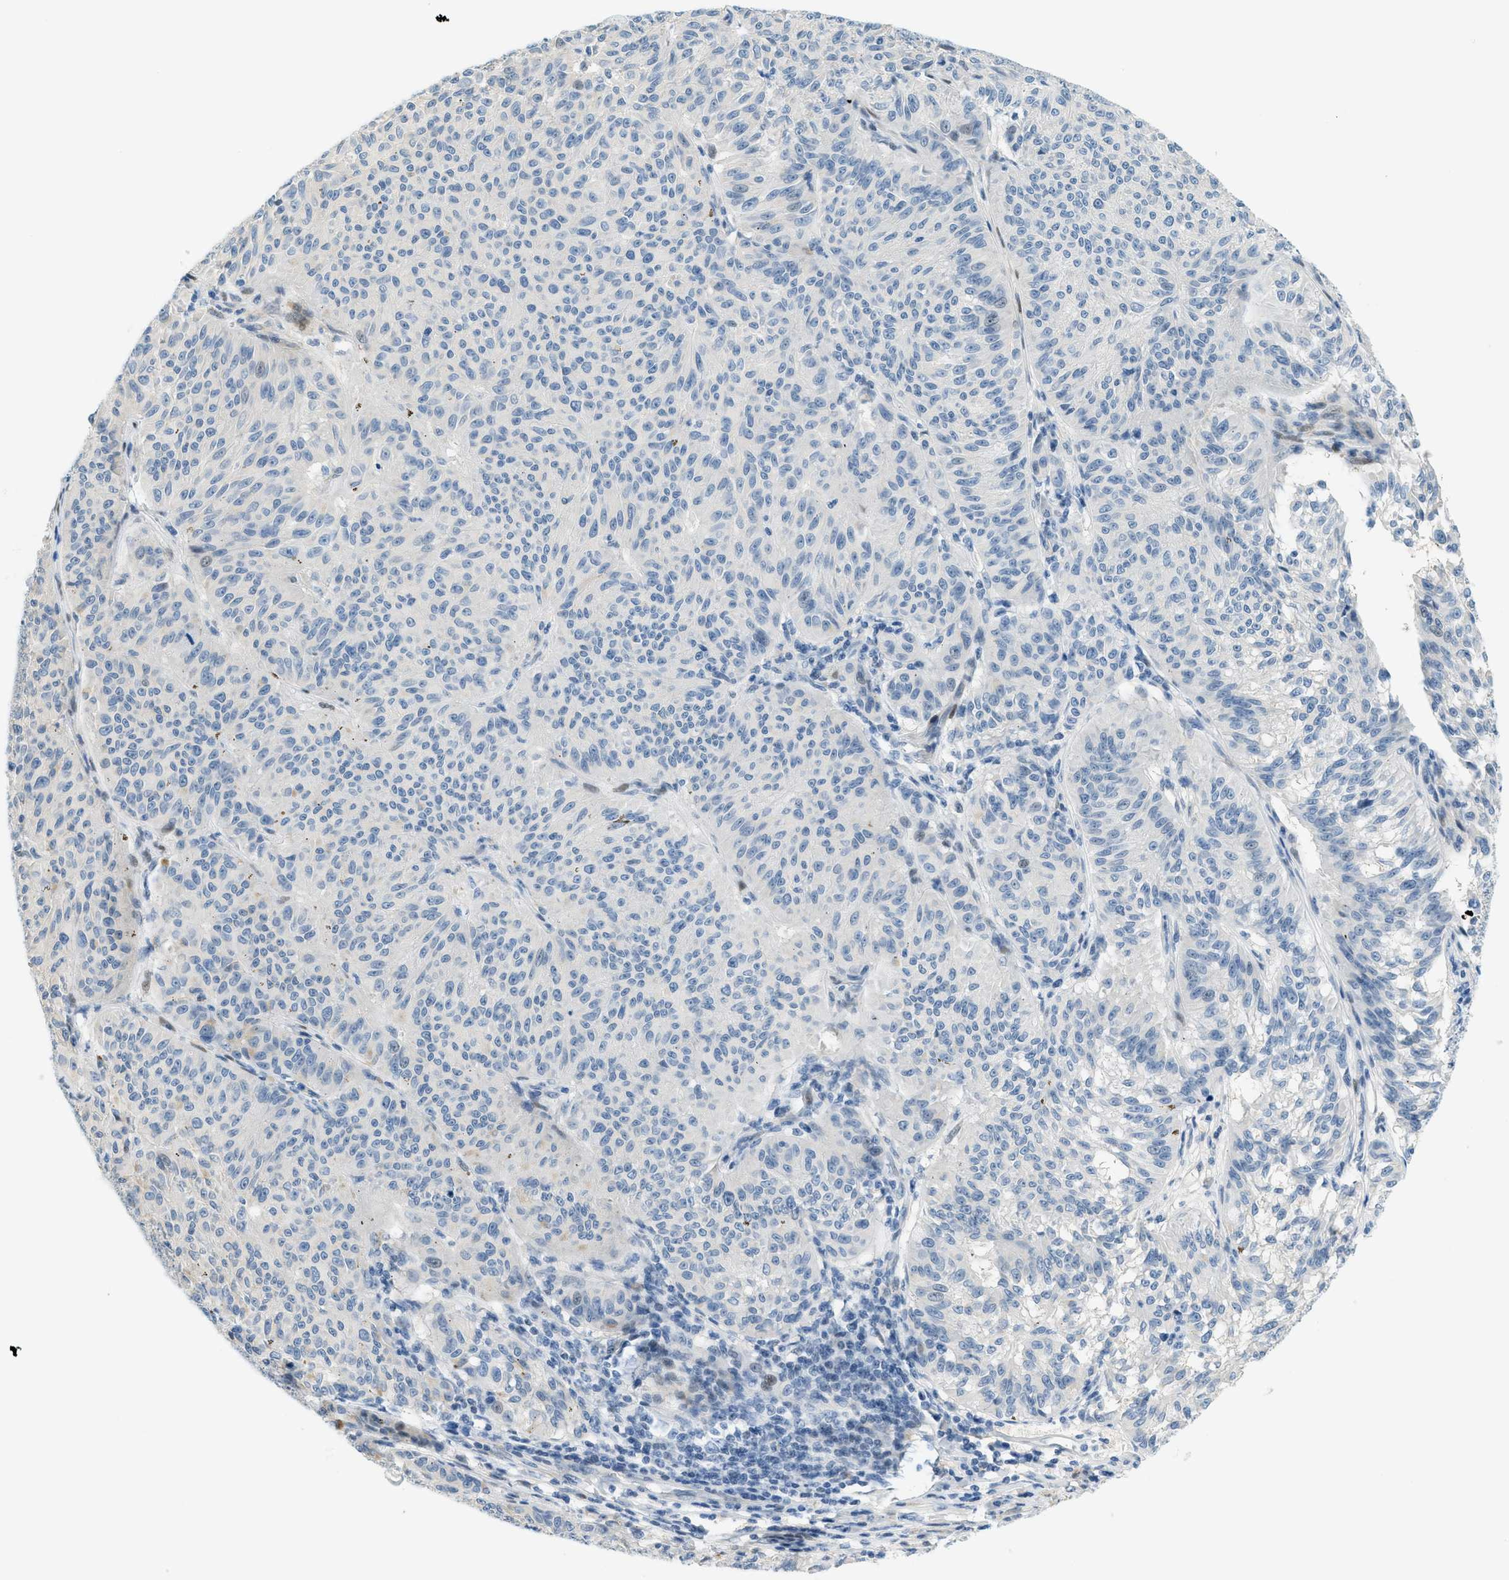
{"staining": {"intensity": "negative", "quantity": "none", "location": "none"}, "tissue": "melanoma", "cell_type": "Tumor cells", "image_type": "cancer", "snomed": [{"axis": "morphology", "description": "Malignant melanoma, NOS"}, {"axis": "topography", "description": "Skin"}], "caption": "High power microscopy photomicrograph of an immunohistochemistry image of melanoma, revealing no significant staining in tumor cells.", "gene": "CYP4X1", "patient": {"sex": "female", "age": 72}}